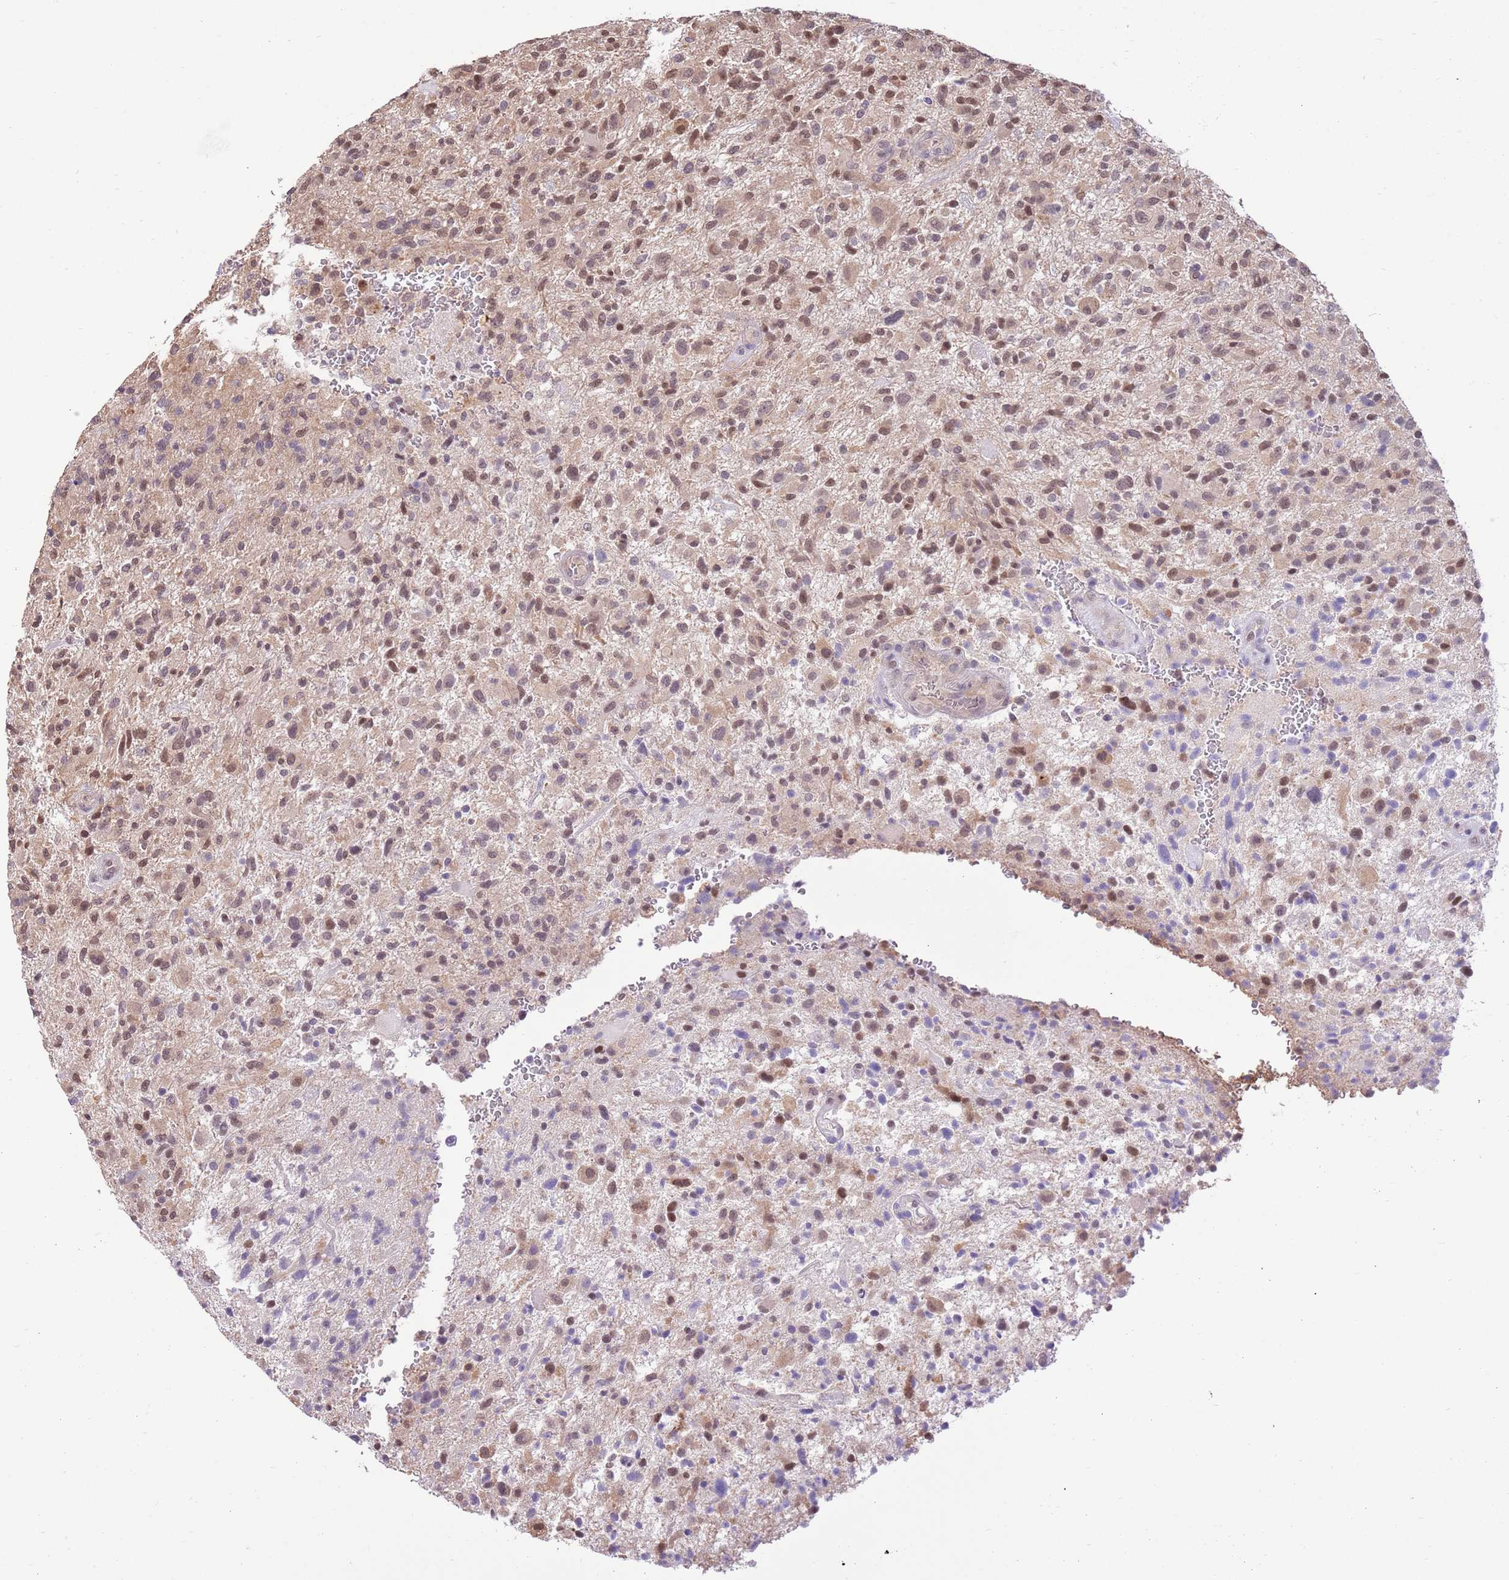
{"staining": {"intensity": "moderate", "quantity": ">75%", "location": "nuclear"}, "tissue": "glioma", "cell_type": "Tumor cells", "image_type": "cancer", "snomed": [{"axis": "morphology", "description": "Glioma, malignant, High grade"}, {"axis": "topography", "description": "Brain"}], "caption": "Immunohistochemistry (DAB) staining of malignant high-grade glioma reveals moderate nuclear protein expression in approximately >75% of tumor cells. Using DAB (3,3'-diaminobenzidine) (brown) and hematoxylin (blue) stains, captured at high magnification using brightfield microscopy.", "gene": "NSFL1C", "patient": {"sex": "male", "age": 47}}